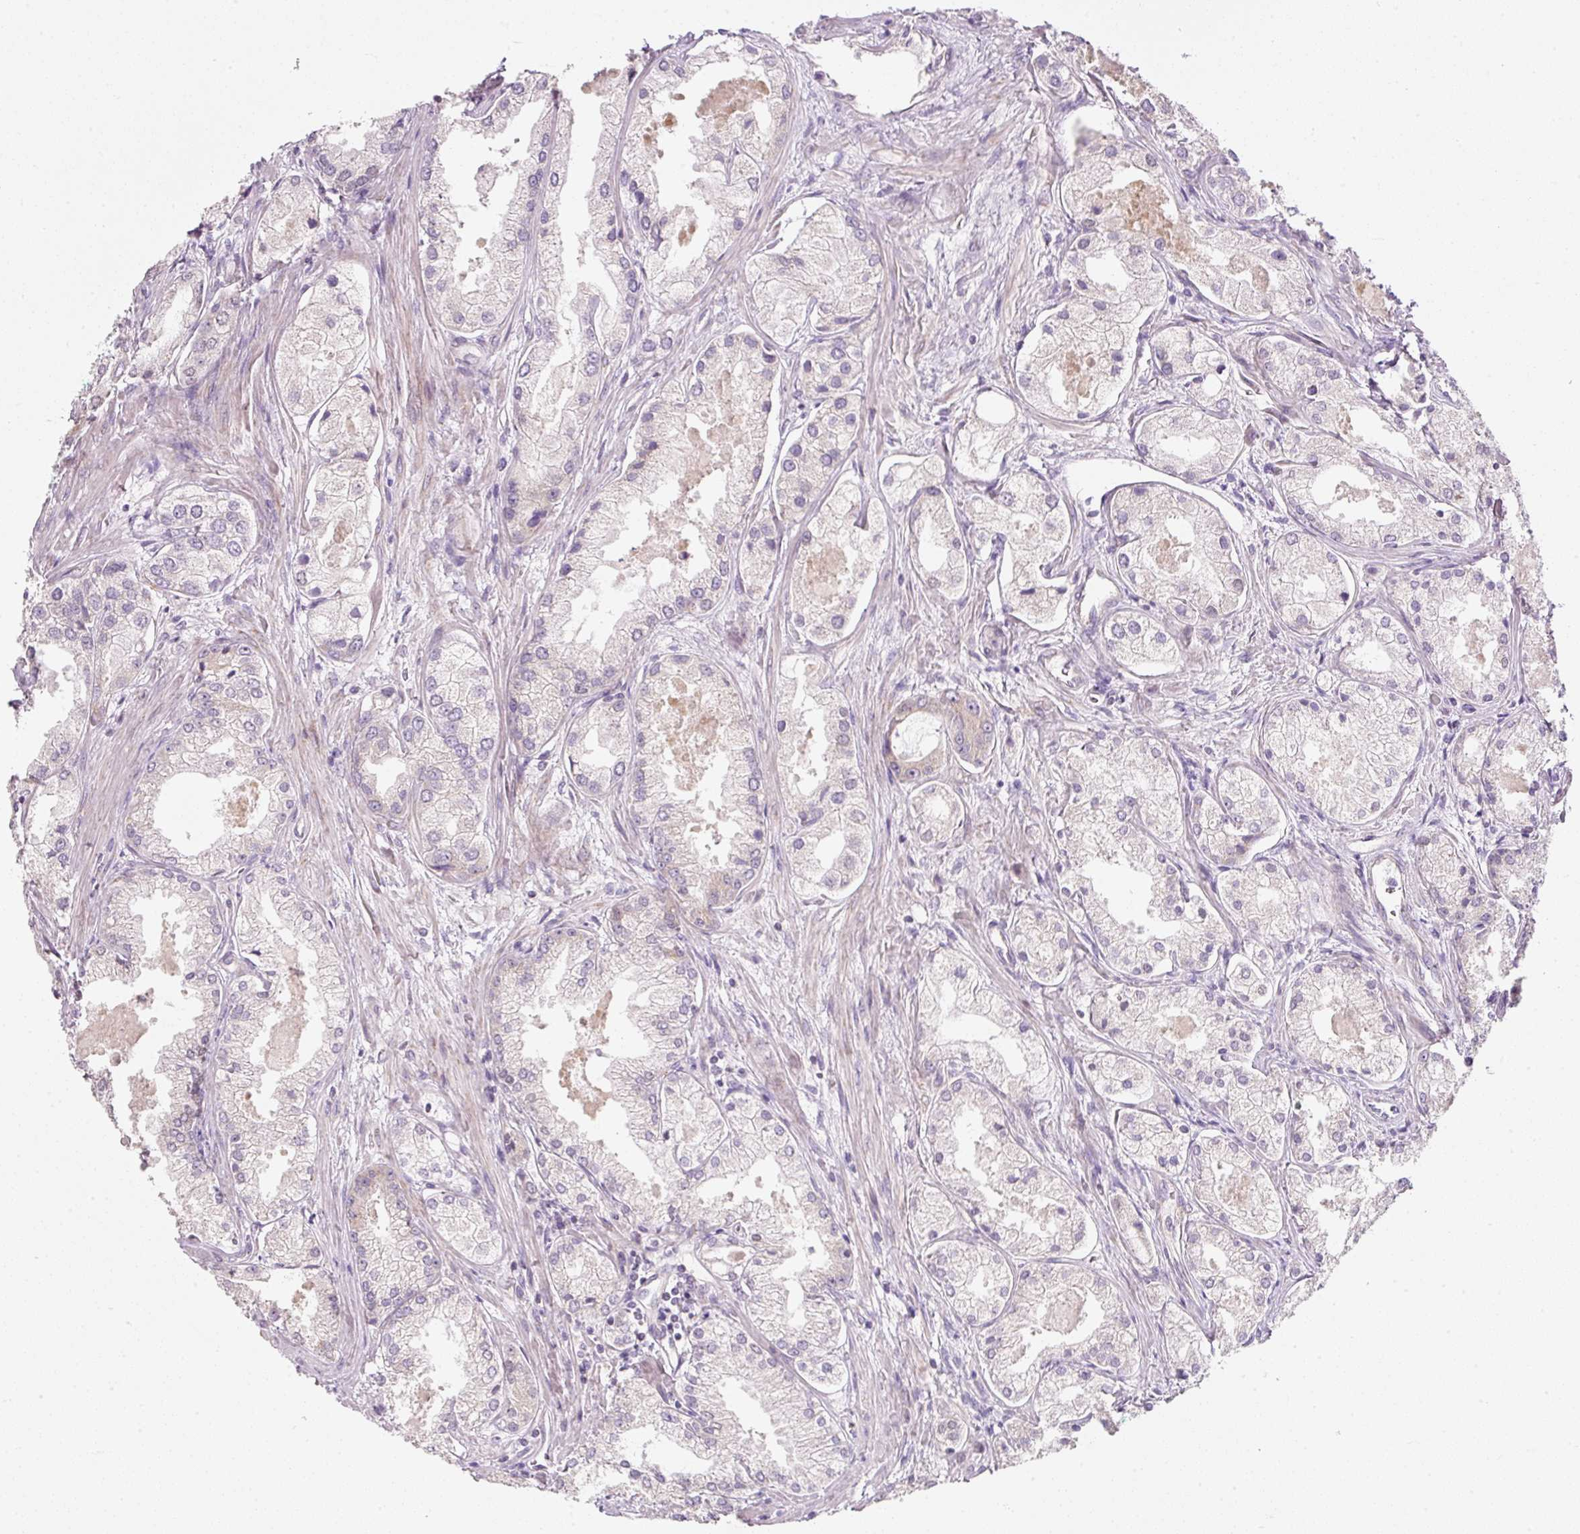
{"staining": {"intensity": "weak", "quantity": "<25%", "location": "cytoplasmic/membranous"}, "tissue": "prostate cancer", "cell_type": "Tumor cells", "image_type": "cancer", "snomed": [{"axis": "morphology", "description": "Adenocarcinoma, Low grade"}, {"axis": "topography", "description": "Prostate"}], "caption": "This is an IHC micrograph of human prostate adenocarcinoma (low-grade). There is no positivity in tumor cells.", "gene": "FAM78B", "patient": {"sex": "male", "age": 68}}